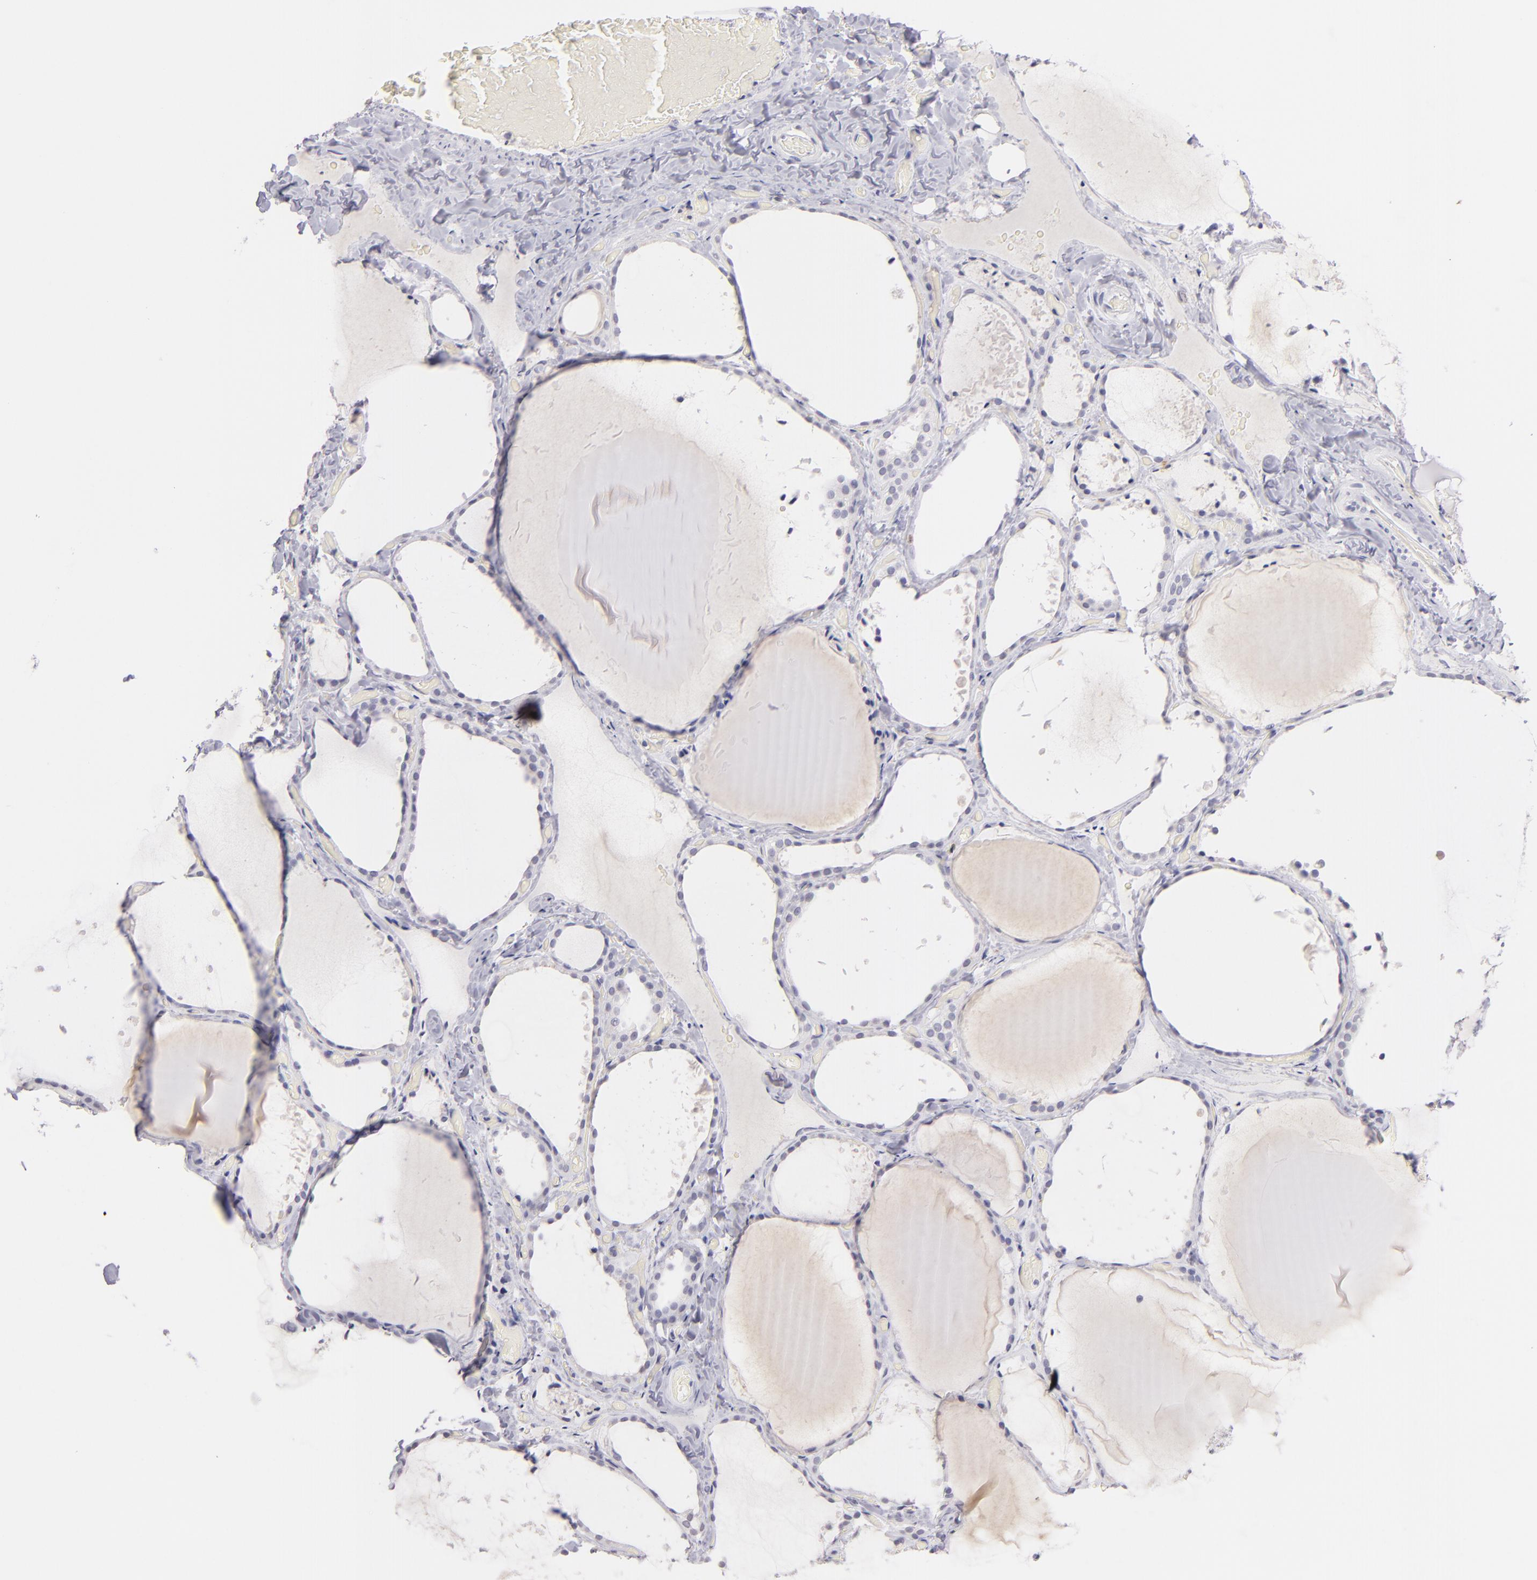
{"staining": {"intensity": "negative", "quantity": "none", "location": "none"}, "tissue": "thyroid gland", "cell_type": "Glandular cells", "image_type": "normal", "snomed": [{"axis": "morphology", "description": "Normal tissue, NOS"}, {"axis": "topography", "description": "Thyroid gland"}], "caption": "Glandular cells show no significant protein expression in benign thyroid gland. Brightfield microscopy of immunohistochemistry stained with DAB (brown) and hematoxylin (blue), captured at high magnification.", "gene": "IL2RA", "patient": {"sex": "female", "age": 22}}